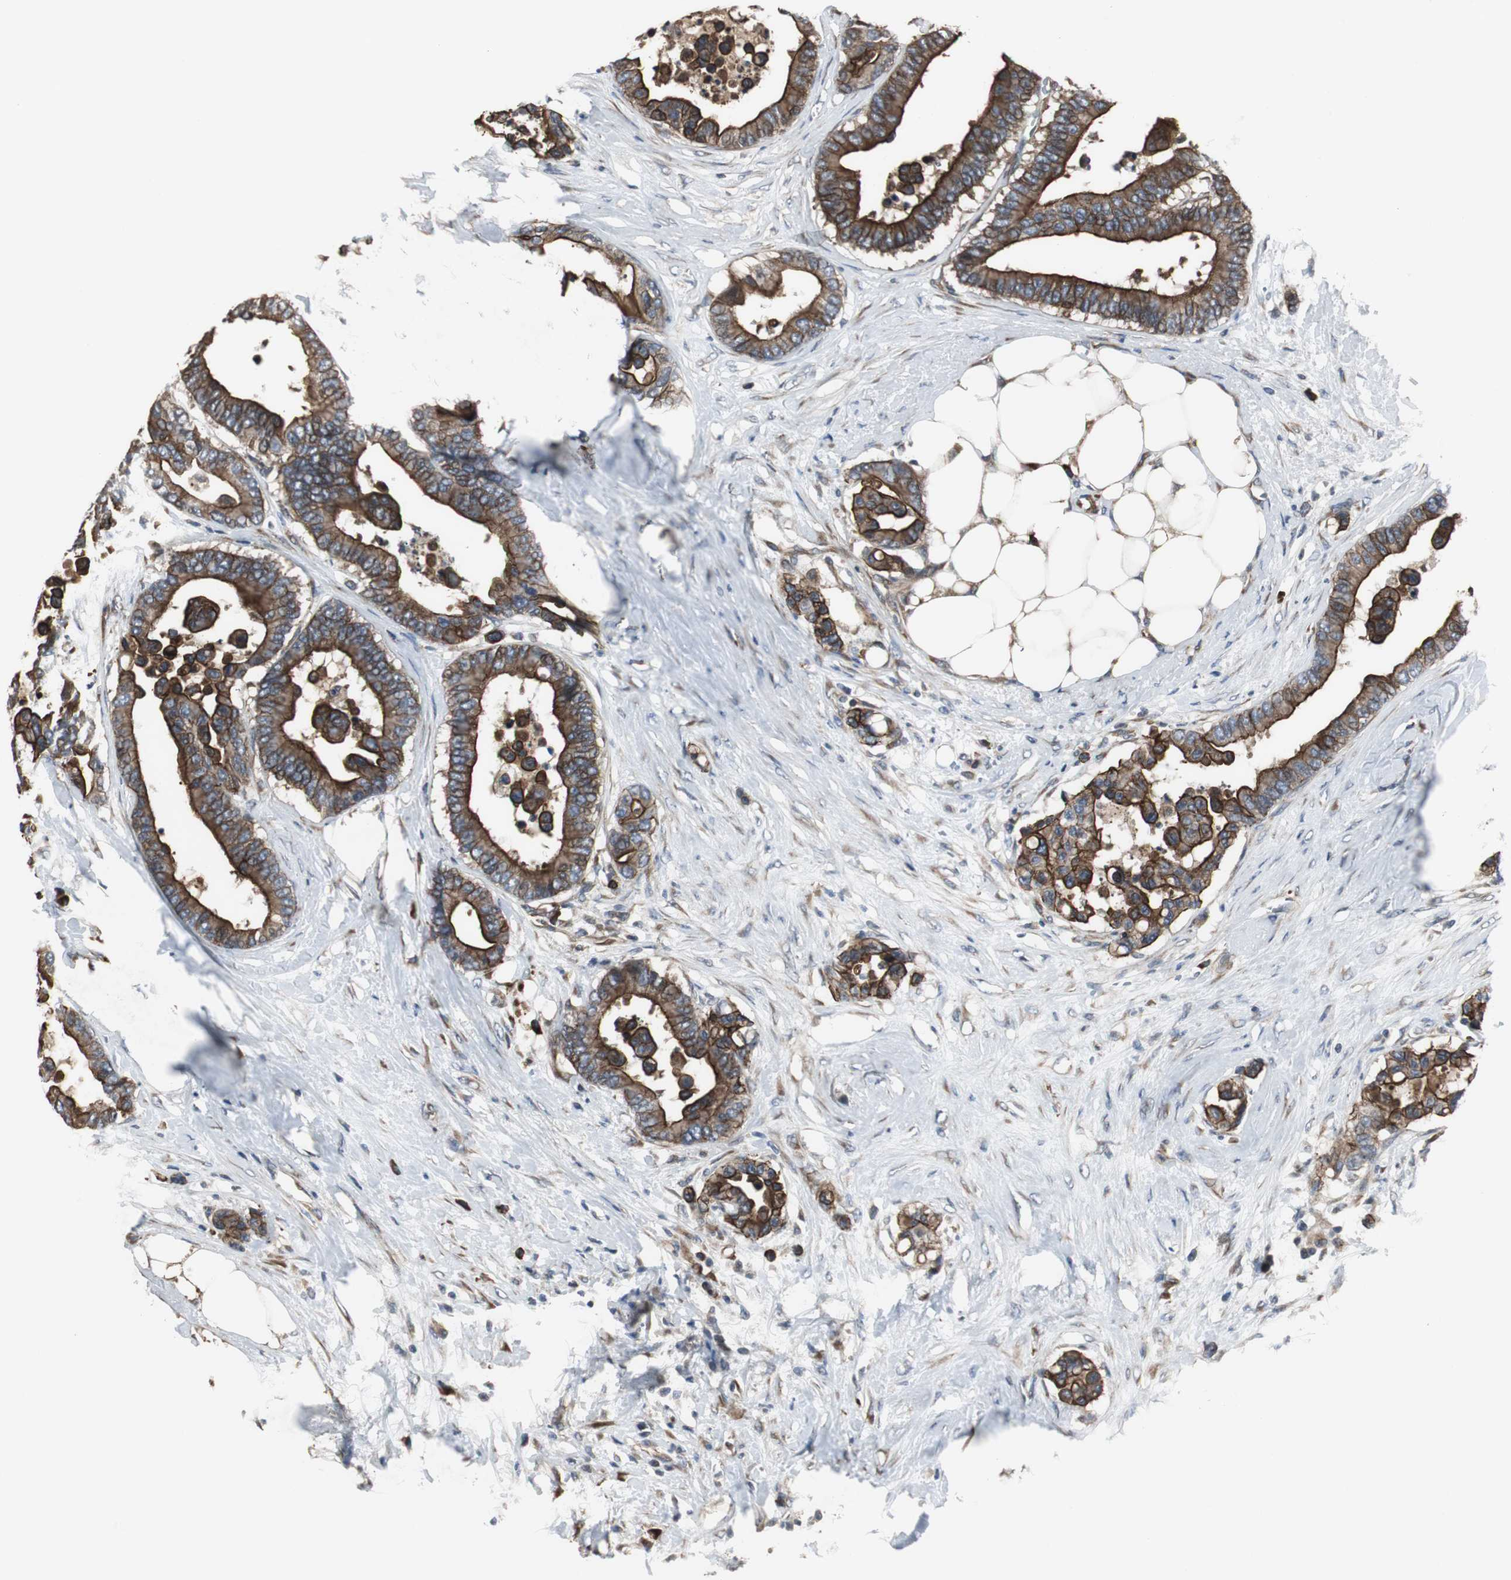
{"staining": {"intensity": "moderate", "quantity": ">75%", "location": "cytoplasmic/membranous"}, "tissue": "colorectal cancer", "cell_type": "Tumor cells", "image_type": "cancer", "snomed": [{"axis": "morphology", "description": "Adenocarcinoma, NOS"}, {"axis": "topography", "description": "Colon"}], "caption": "The photomicrograph displays immunohistochemical staining of adenocarcinoma (colorectal). There is moderate cytoplasmic/membranous positivity is identified in approximately >75% of tumor cells.", "gene": "CHP1", "patient": {"sex": "male", "age": 82}}